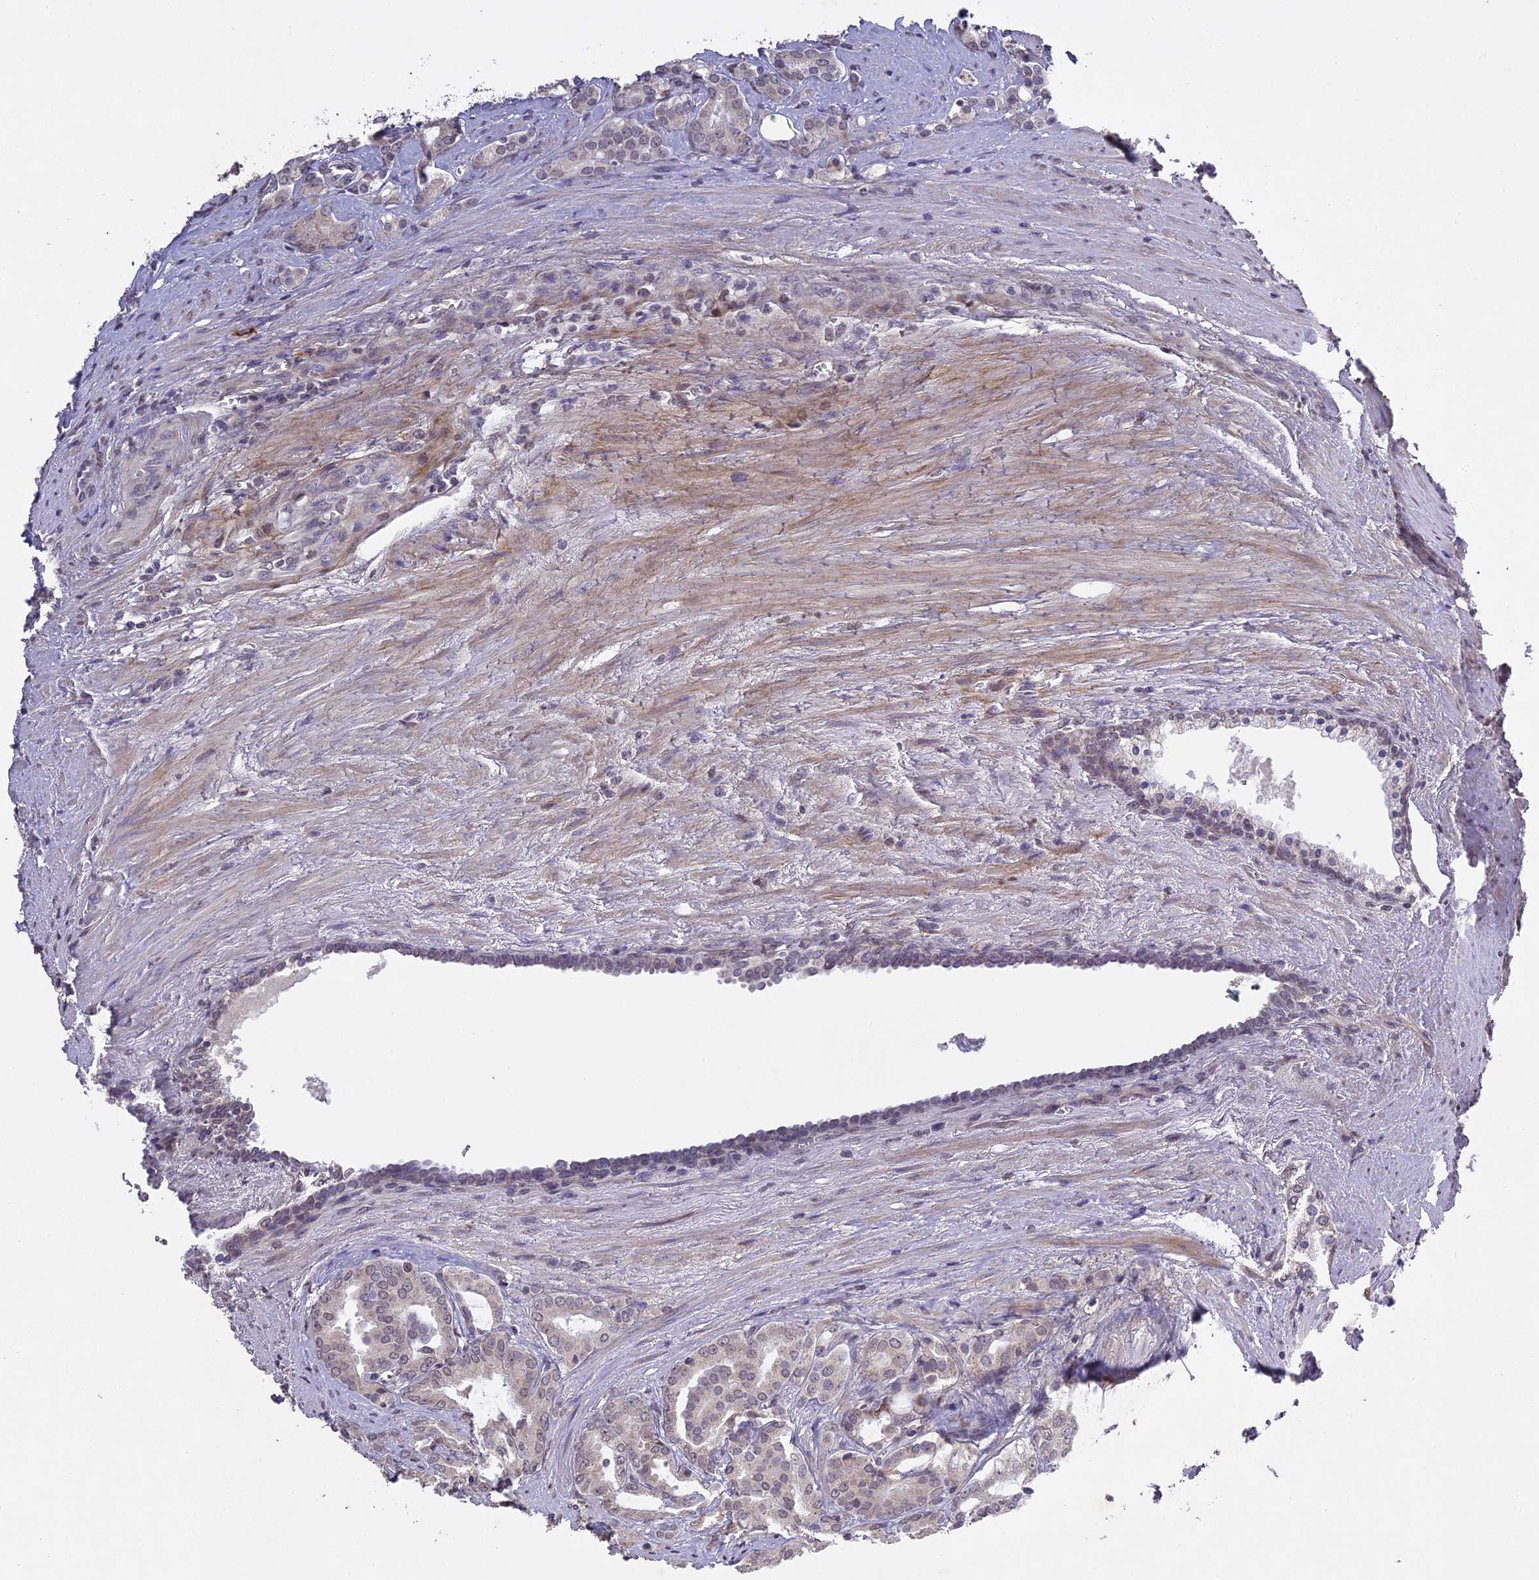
{"staining": {"intensity": "weak", "quantity": "<25%", "location": "cytoplasmic/membranous"}, "tissue": "prostate cancer", "cell_type": "Tumor cells", "image_type": "cancer", "snomed": [{"axis": "morphology", "description": "Adenocarcinoma, High grade"}, {"axis": "topography", "description": "Prostate"}], "caption": "Tumor cells are negative for brown protein staining in prostate high-grade adenocarcinoma.", "gene": "ERG28", "patient": {"sex": "male", "age": 72}}